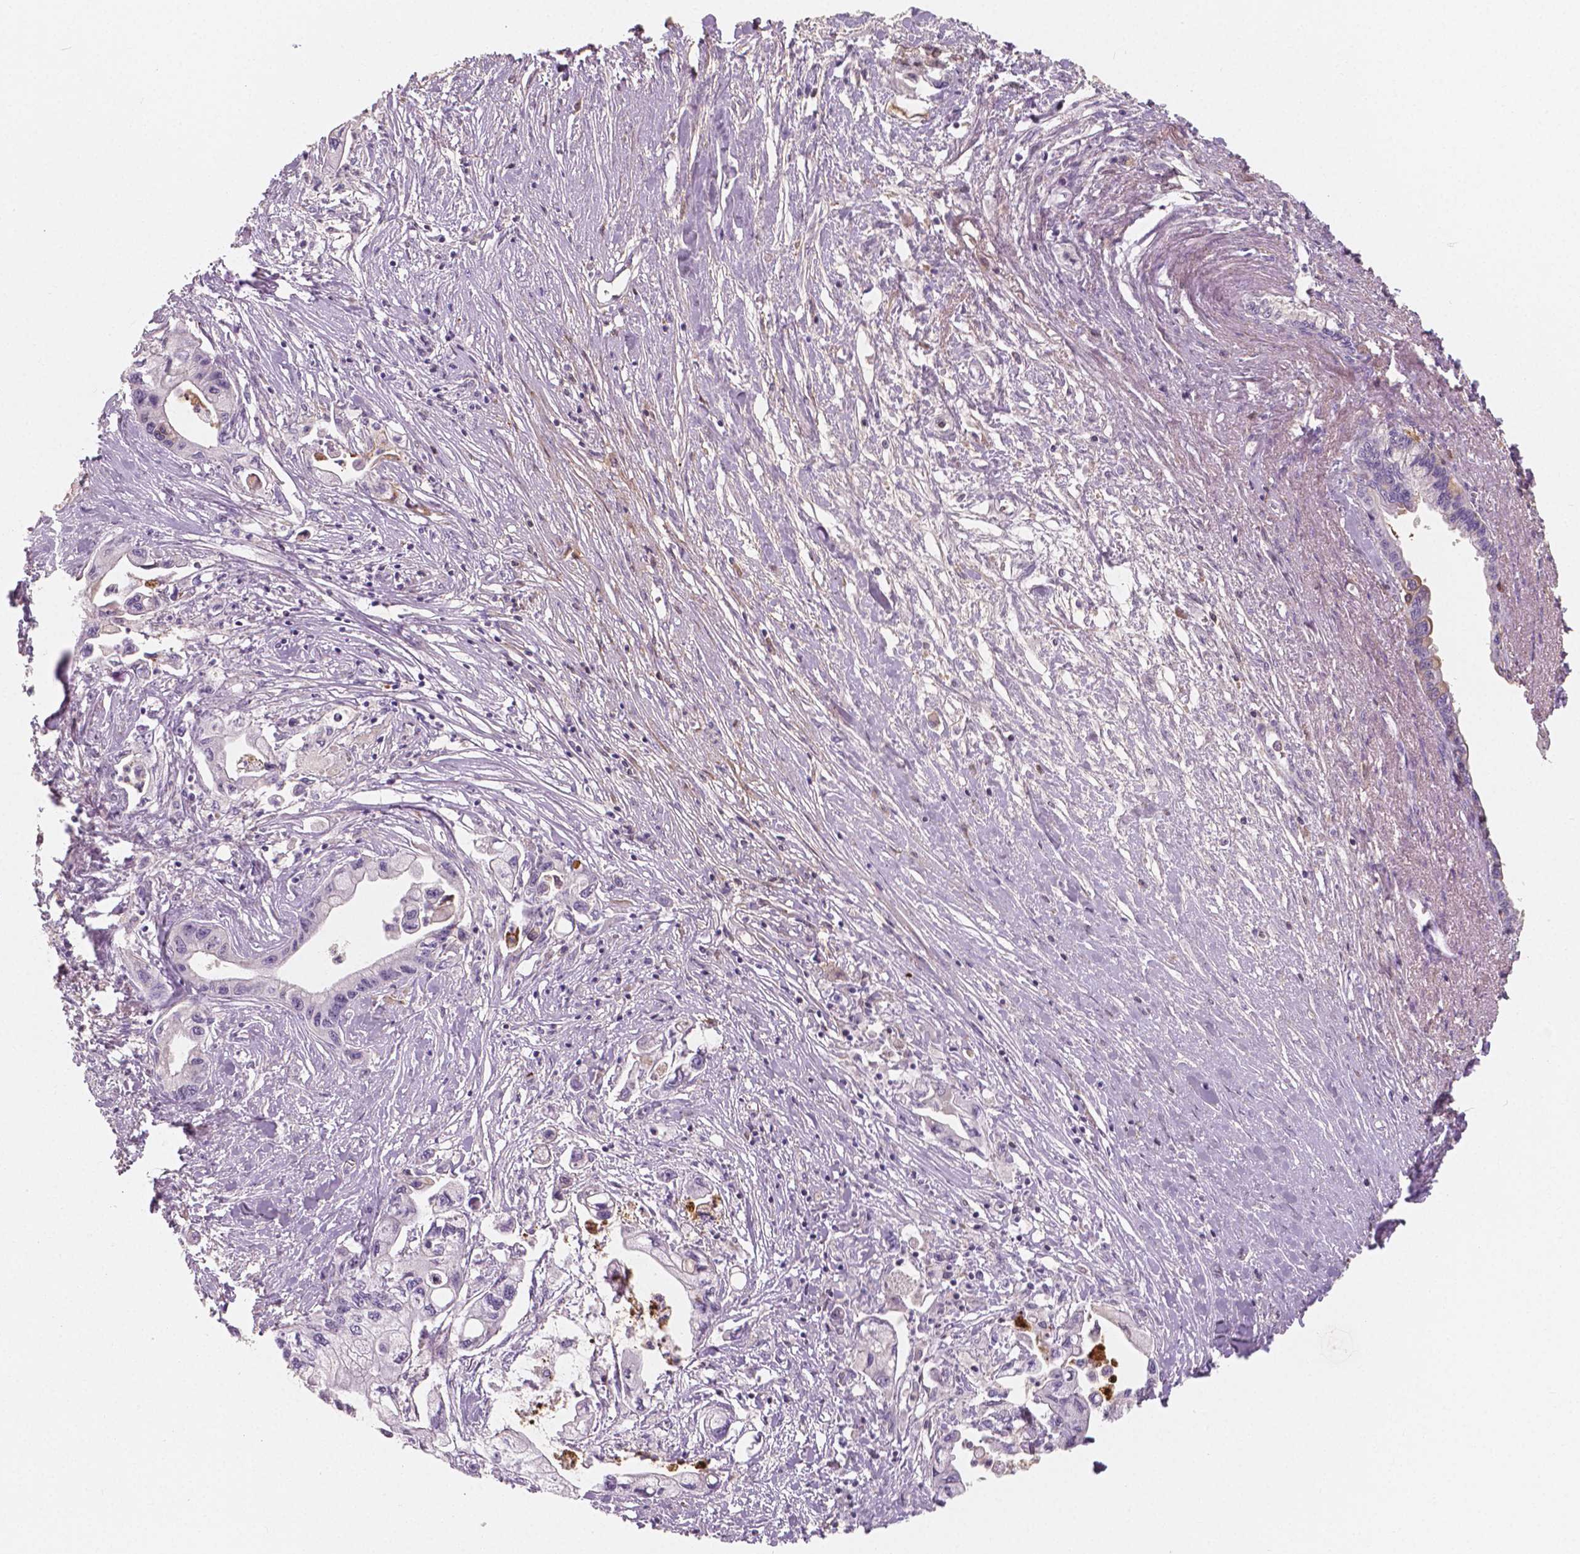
{"staining": {"intensity": "negative", "quantity": "none", "location": "none"}, "tissue": "pancreatic cancer", "cell_type": "Tumor cells", "image_type": "cancer", "snomed": [{"axis": "morphology", "description": "Adenocarcinoma, NOS"}, {"axis": "topography", "description": "Pancreas"}], "caption": "This image is of pancreatic cancer stained with immunohistochemistry to label a protein in brown with the nuclei are counter-stained blue. There is no staining in tumor cells. The staining was performed using DAB to visualize the protein expression in brown, while the nuclei were stained in blue with hematoxylin (Magnification: 20x).", "gene": "APOA4", "patient": {"sex": "male", "age": 61}}